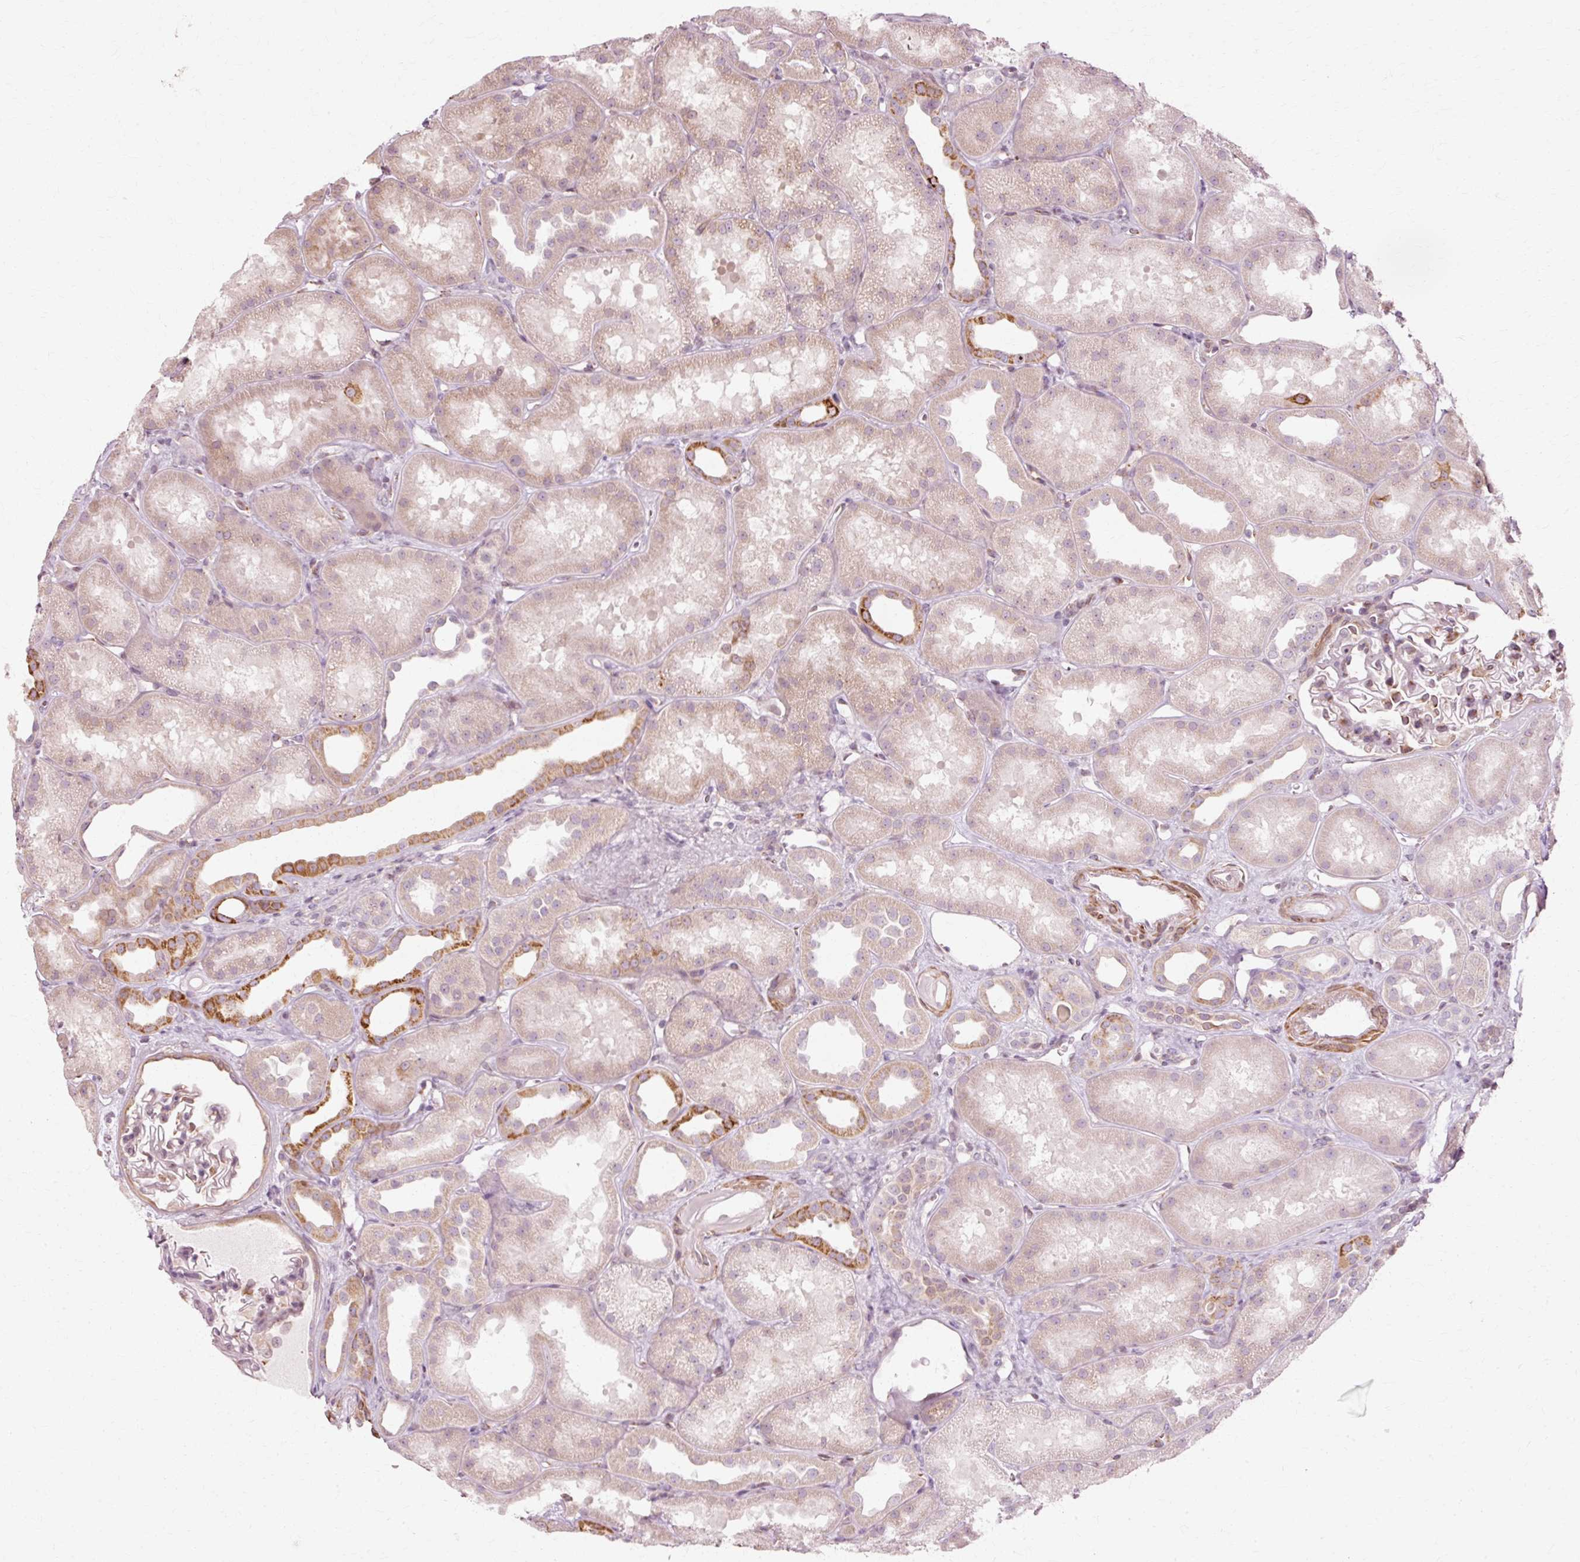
{"staining": {"intensity": "moderate", "quantity": "<25%", "location": "cytoplasmic/membranous"}, "tissue": "kidney", "cell_type": "Cells in glomeruli", "image_type": "normal", "snomed": [{"axis": "morphology", "description": "Normal tissue, NOS"}, {"axis": "topography", "description": "Kidney"}], "caption": "IHC photomicrograph of normal kidney: kidney stained using immunohistochemistry (IHC) demonstrates low levels of moderate protein expression localized specifically in the cytoplasmic/membranous of cells in glomeruli, appearing as a cytoplasmic/membranous brown color.", "gene": "RANBP2", "patient": {"sex": "male", "age": 61}}